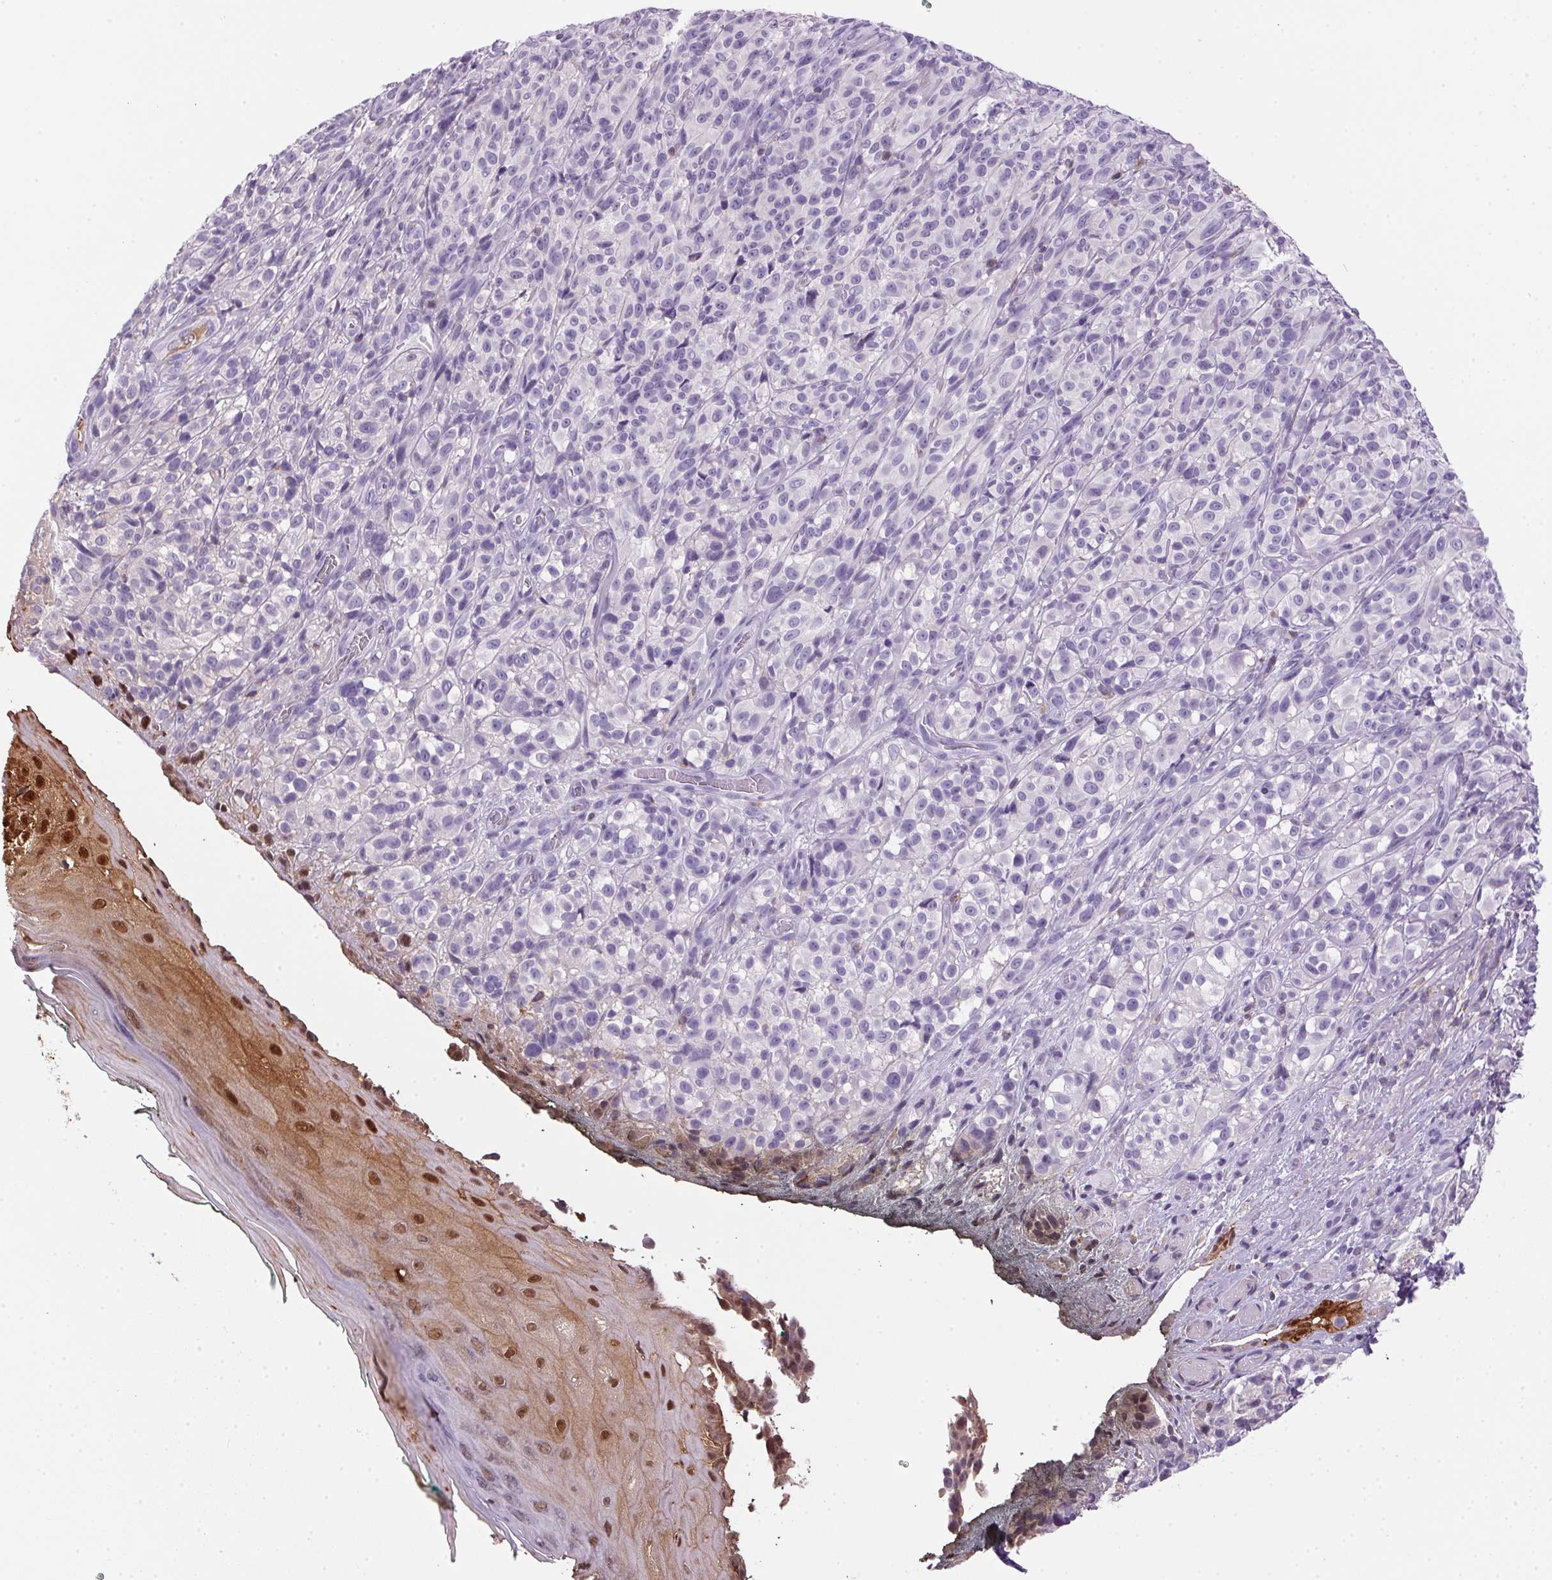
{"staining": {"intensity": "negative", "quantity": "none", "location": "none"}, "tissue": "melanoma", "cell_type": "Tumor cells", "image_type": "cancer", "snomed": [{"axis": "morphology", "description": "Malignant melanoma, NOS"}, {"axis": "topography", "description": "Skin"}], "caption": "A high-resolution histopathology image shows immunohistochemistry (IHC) staining of melanoma, which demonstrates no significant staining in tumor cells.", "gene": "S100A2", "patient": {"sex": "female", "age": 85}}